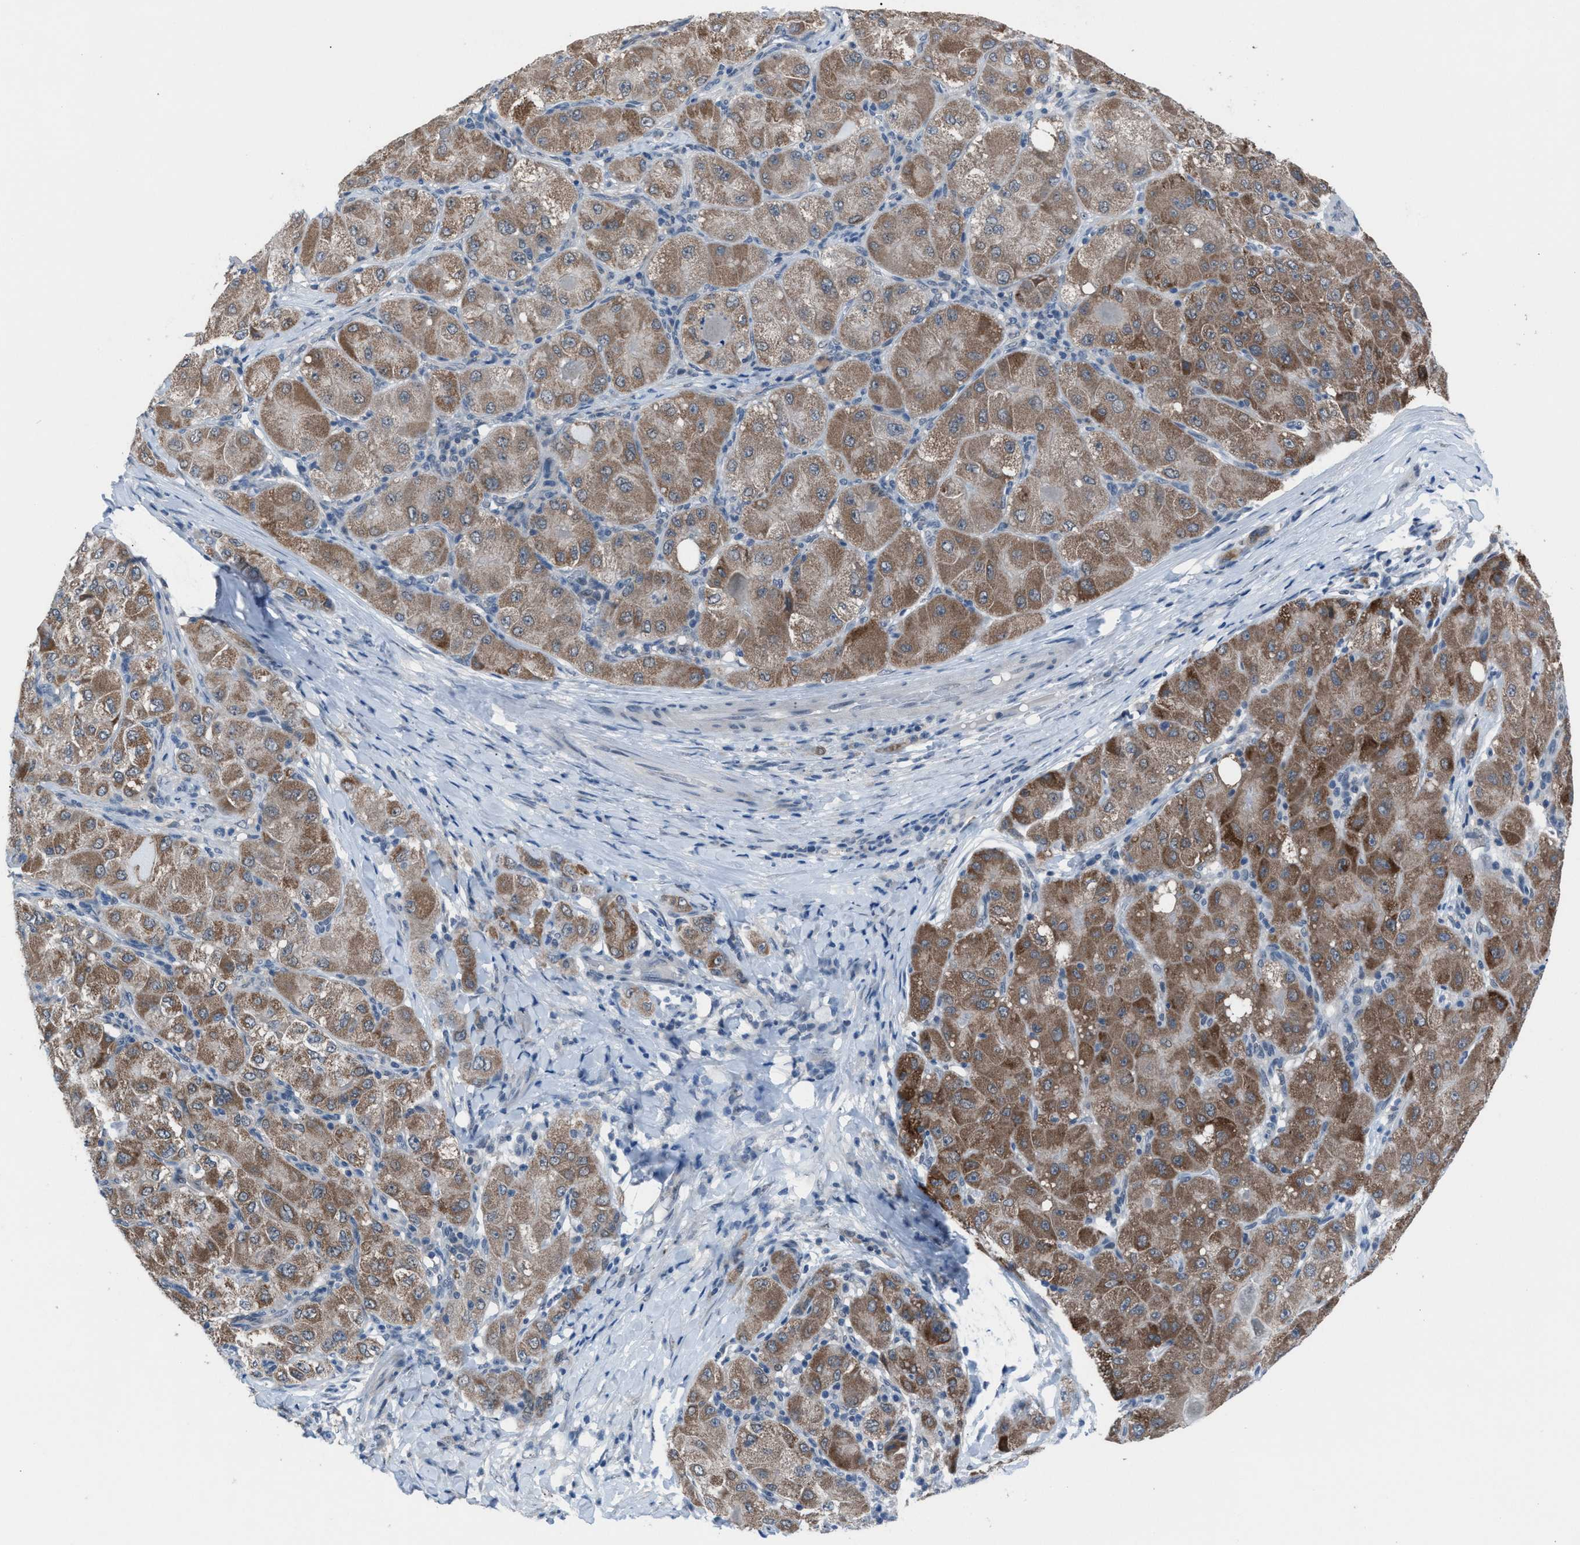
{"staining": {"intensity": "moderate", "quantity": ">75%", "location": "cytoplasmic/membranous"}, "tissue": "liver cancer", "cell_type": "Tumor cells", "image_type": "cancer", "snomed": [{"axis": "morphology", "description": "Carcinoma, Hepatocellular, NOS"}, {"axis": "topography", "description": "Liver"}], "caption": "The immunohistochemical stain labels moderate cytoplasmic/membranous positivity in tumor cells of liver cancer (hepatocellular carcinoma) tissue.", "gene": "ANAPC11", "patient": {"sex": "male", "age": 80}}